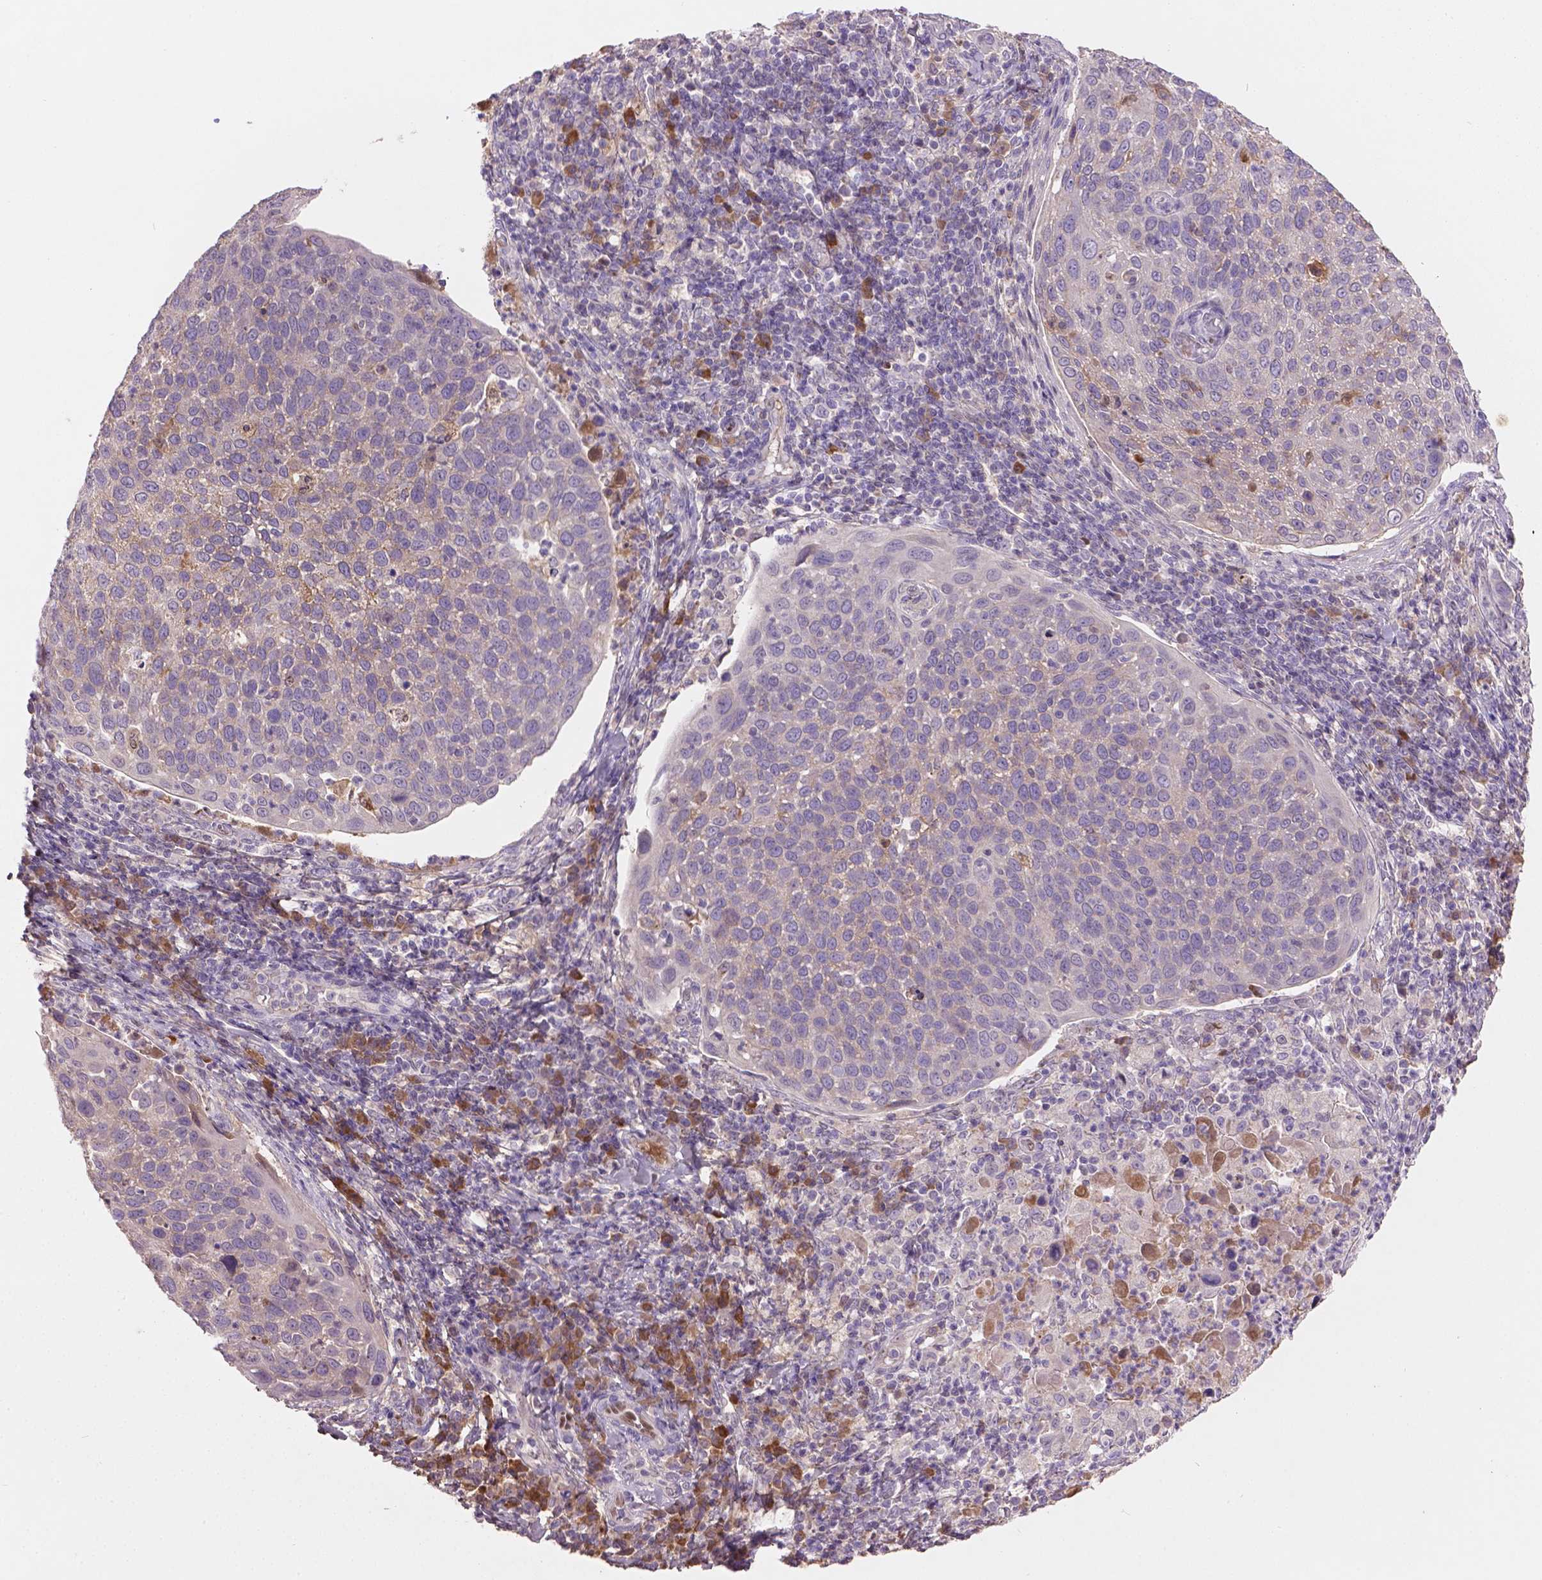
{"staining": {"intensity": "negative", "quantity": "none", "location": "none"}, "tissue": "cervical cancer", "cell_type": "Tumor cells", "image_type": "cancer", "snomed": [{"axis": "morphology", "description": "Squamous cell carcinoma, NOS"}, {"axis": "topography", "description": "Cervix"}], "caption": "Immunohistochemistry histopathology image of neoplastic tissue: cervical cancer (squamous cell carcinoma) stained with DAB (3,3'-diaminobenzidine) shows no significant protein positivity in tumor cells. (DAB immunohistochemistry, high magnification).", "gene": "SOX17", "patient": {"sex": "female", "age": 54}}